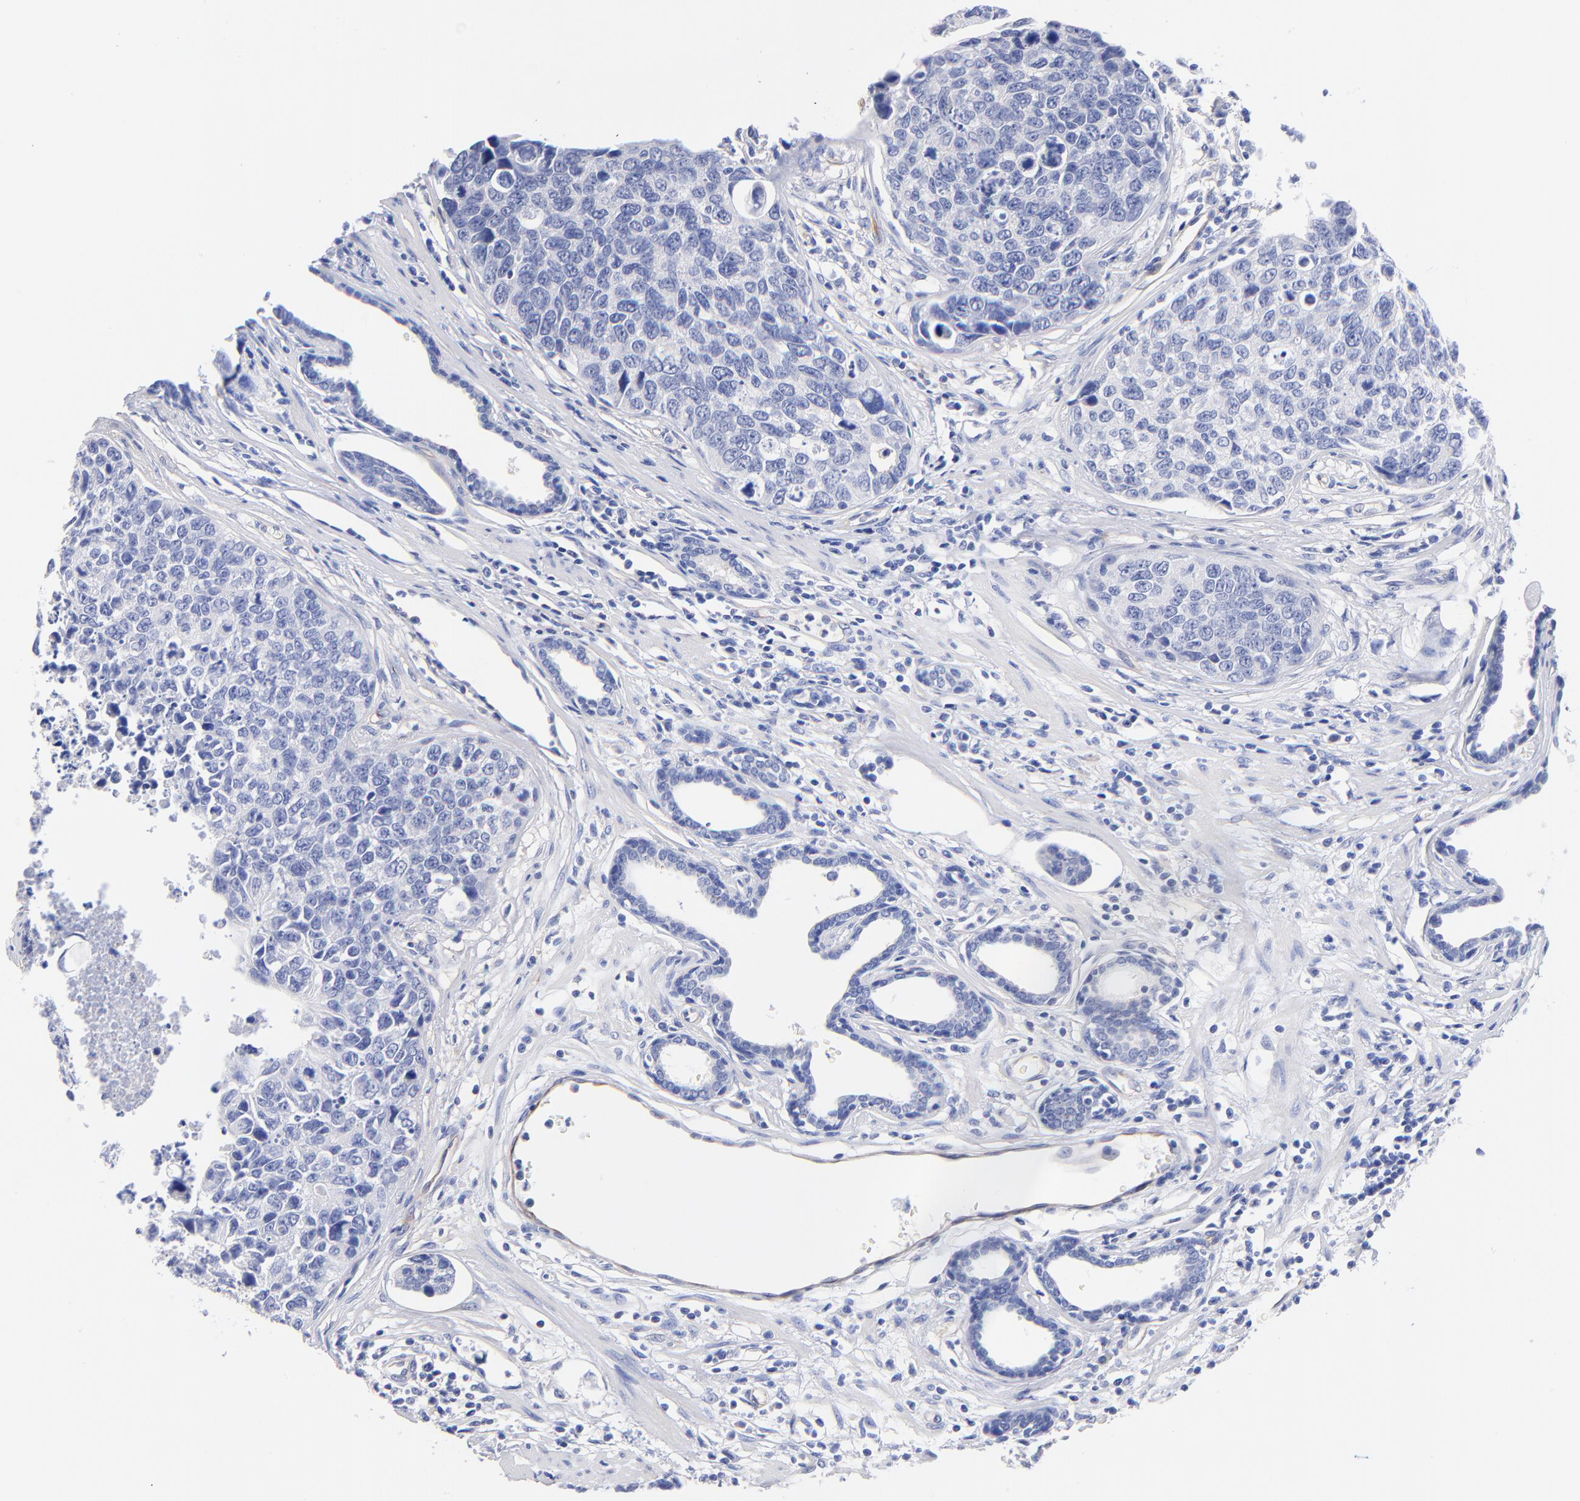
{"staining": {"intensity": "negative", "quantity": "none", "location": "none"}, "tissue": "urothelial cancer", "cell_type": "Tumor cells", "image_type": "cancer", "snomed": [{"axis": "morphology", "description": "Urothelial carcinoma, High grade"}, {"axis": "topography", "description": "Urinary bladder"}], "caption": "Immunohistochemistry image of human urothelial cancer stained for a protein (brown), which shows no positivity in tumor cells.", "gene": "SLC44A2", "patient": {"sex": "male", "age": 81}}